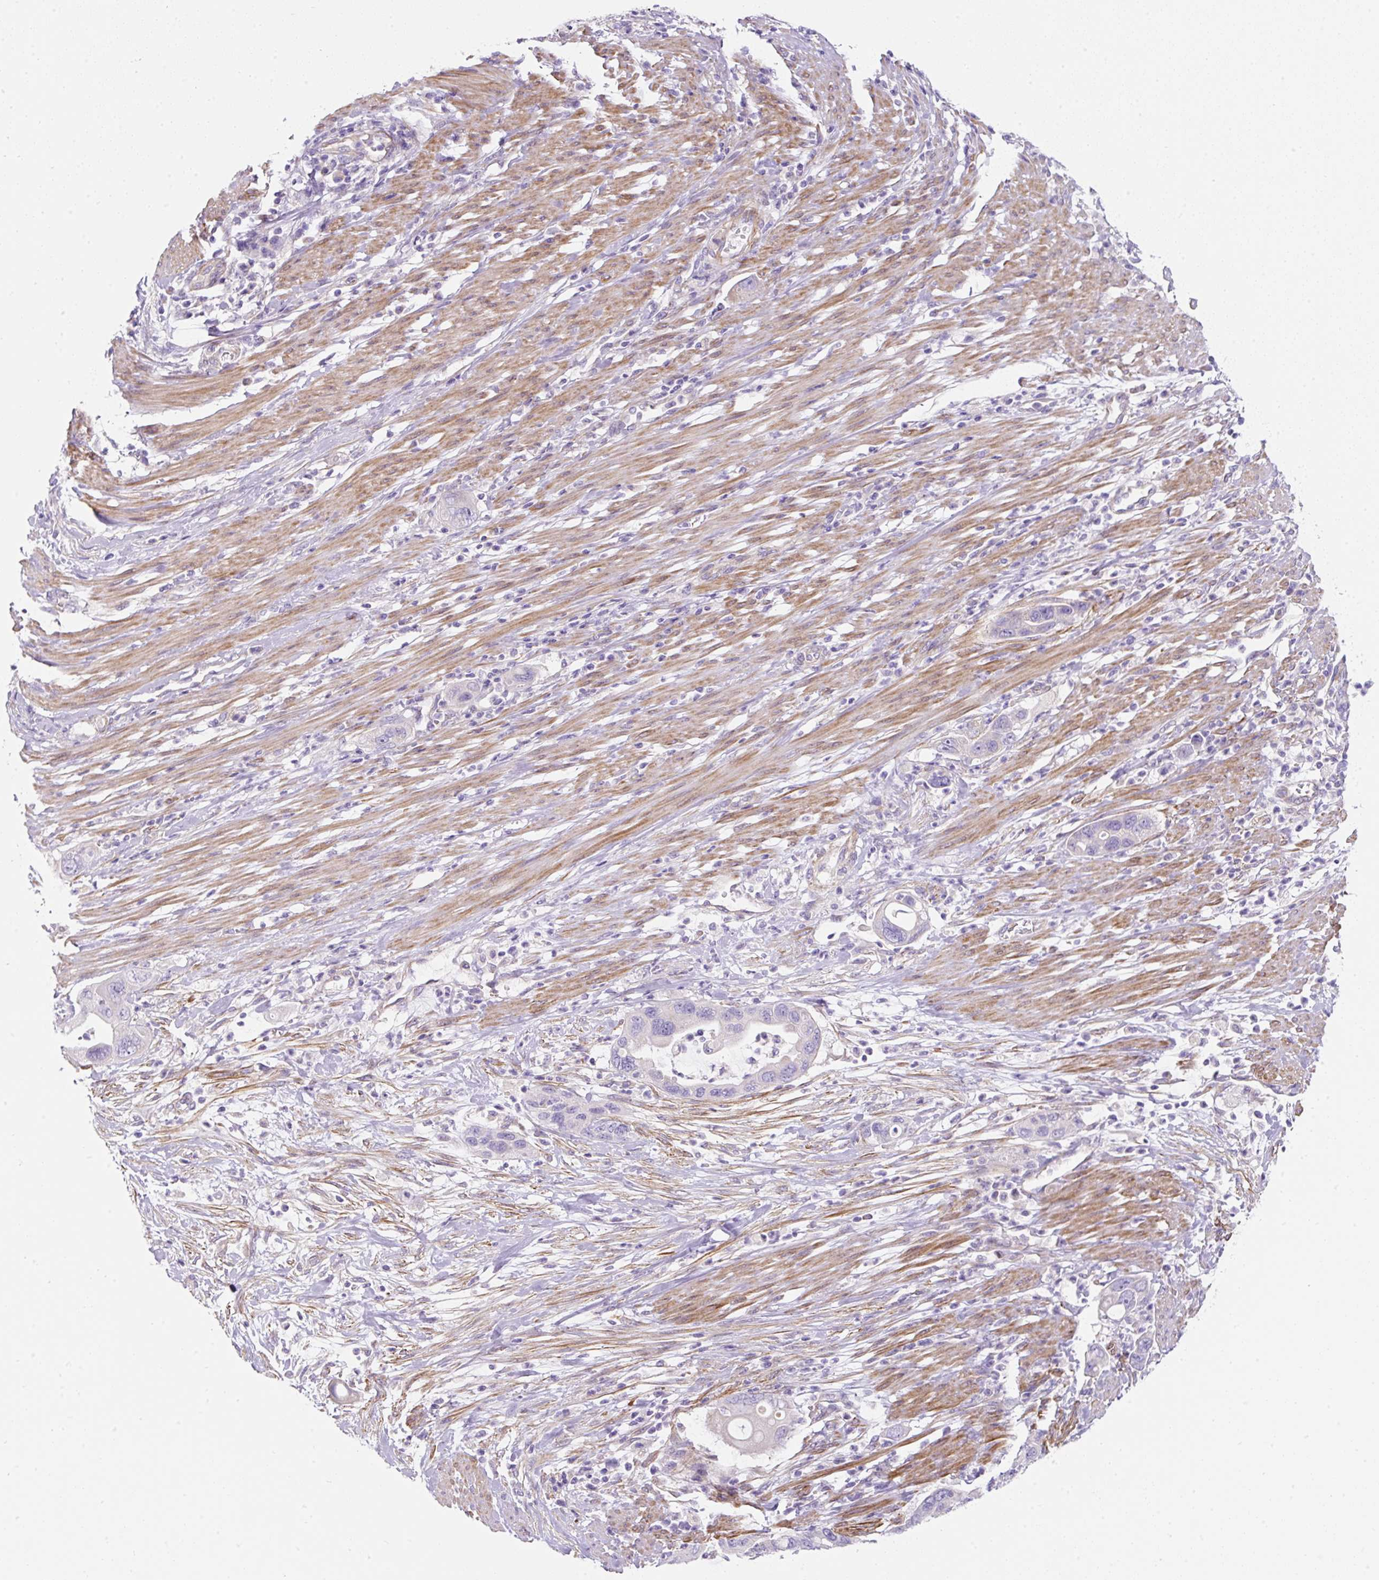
{"staining": {"intensity": "negative", "quantity": "none", "location": "none"}, "tissue": "pancreatic cancer", "cell_type": "Tumor cells", "image_type": "cancer", "snomed": [{"axis": "morphology", "description": "Adenocarcinoma, NOS"}, {"axis": "topography", "description": "Pancreas"}], "caption": "This is an immunohistochemistry micrograph of human pancreatic cancer. There is no expression in tumor cells.", "gene": "ERAP2", "patient": {"sex": "female", "age": 71}}